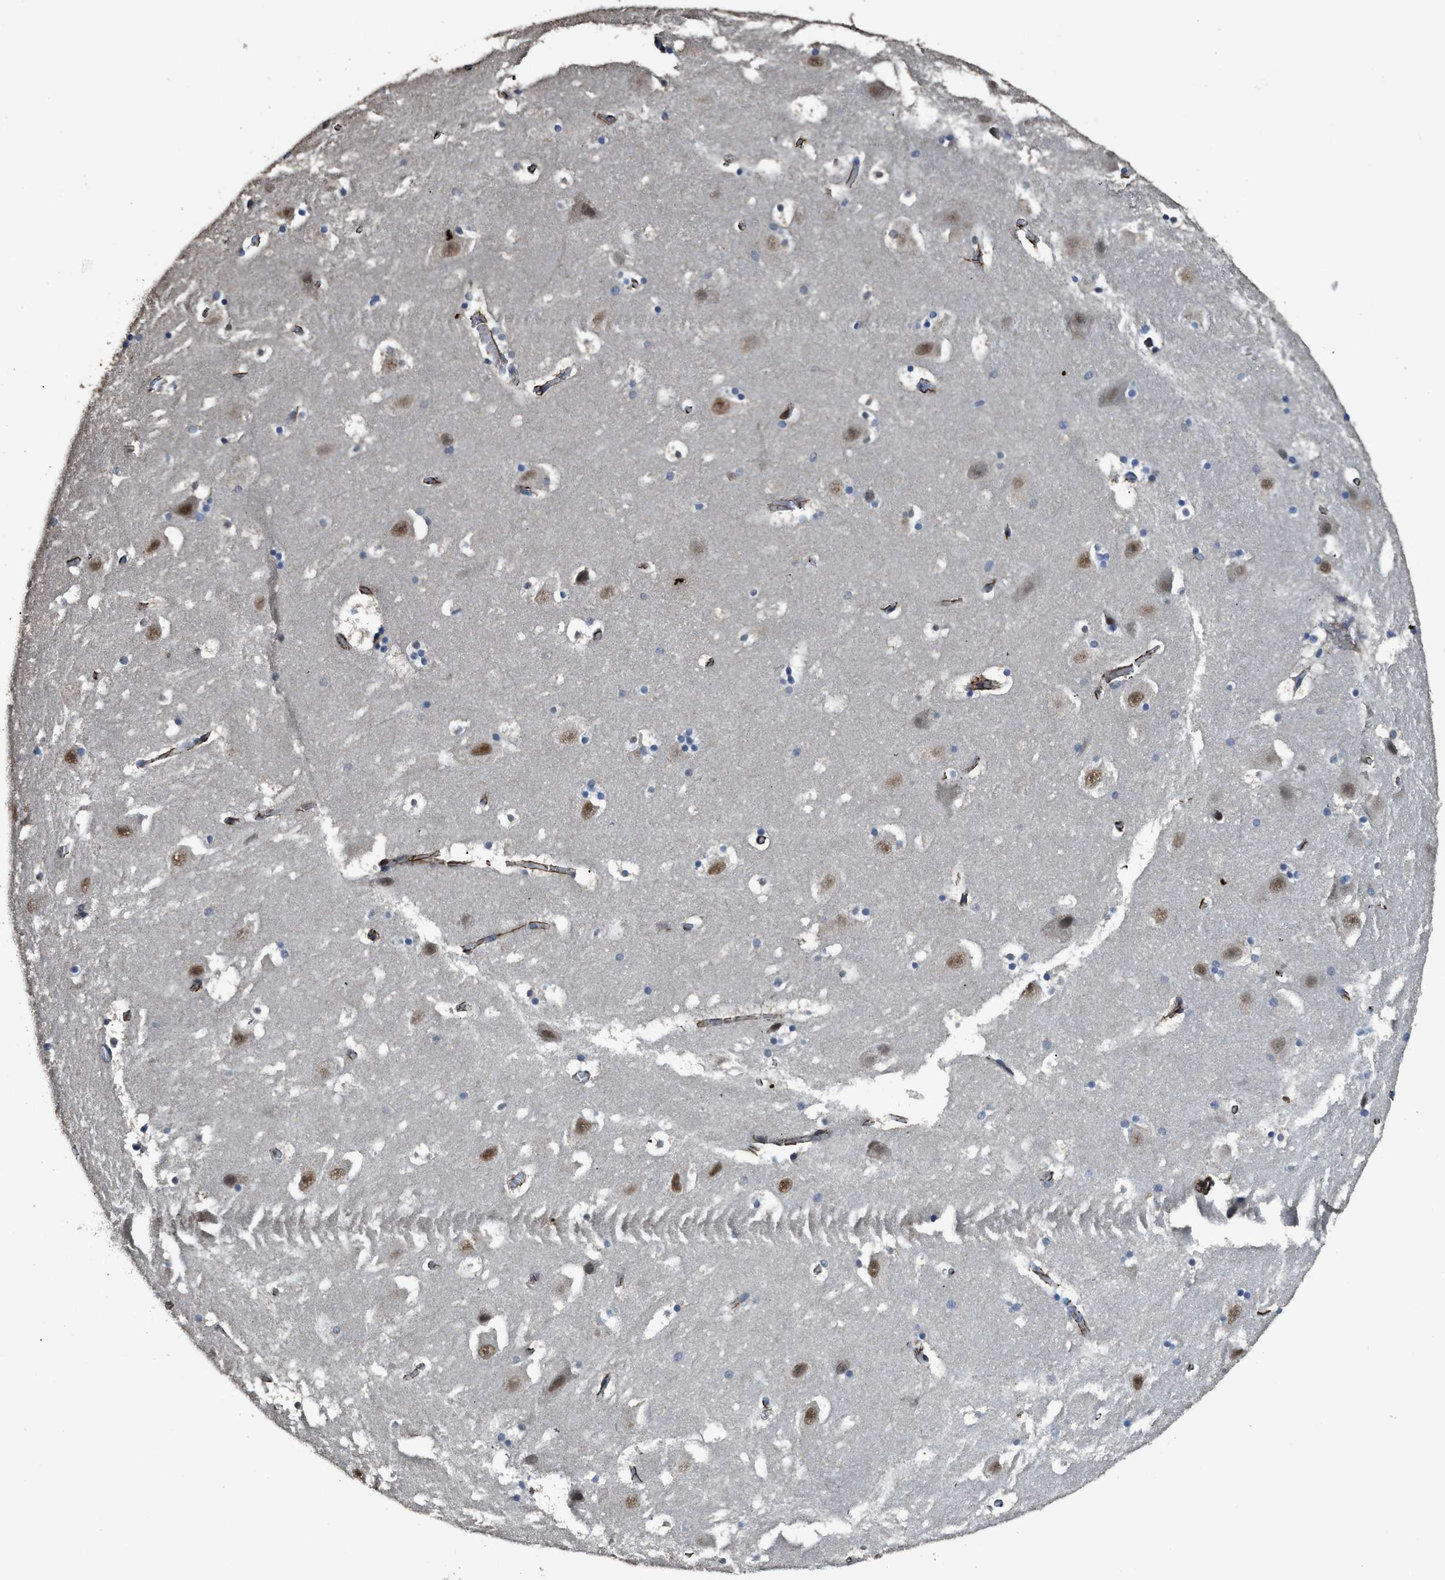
{"staining": {"intensity": "negative", "quantity": "none", "location": "none"}, "tissue": "hippocampus", "cell_type": "Glial cells", "image_type": "normal", "snomed": [{"axis": "morphology", "description": "Normal tissue, NOS"}, {"axis": "topography", "description": "Hippocampus"}], "caption": "Immunohistochemistry (IHC) of normal hippocampus reveals no expression in glial cells.", "gene": "SYNM", "patient": {"sex": "male", "age": 45}}